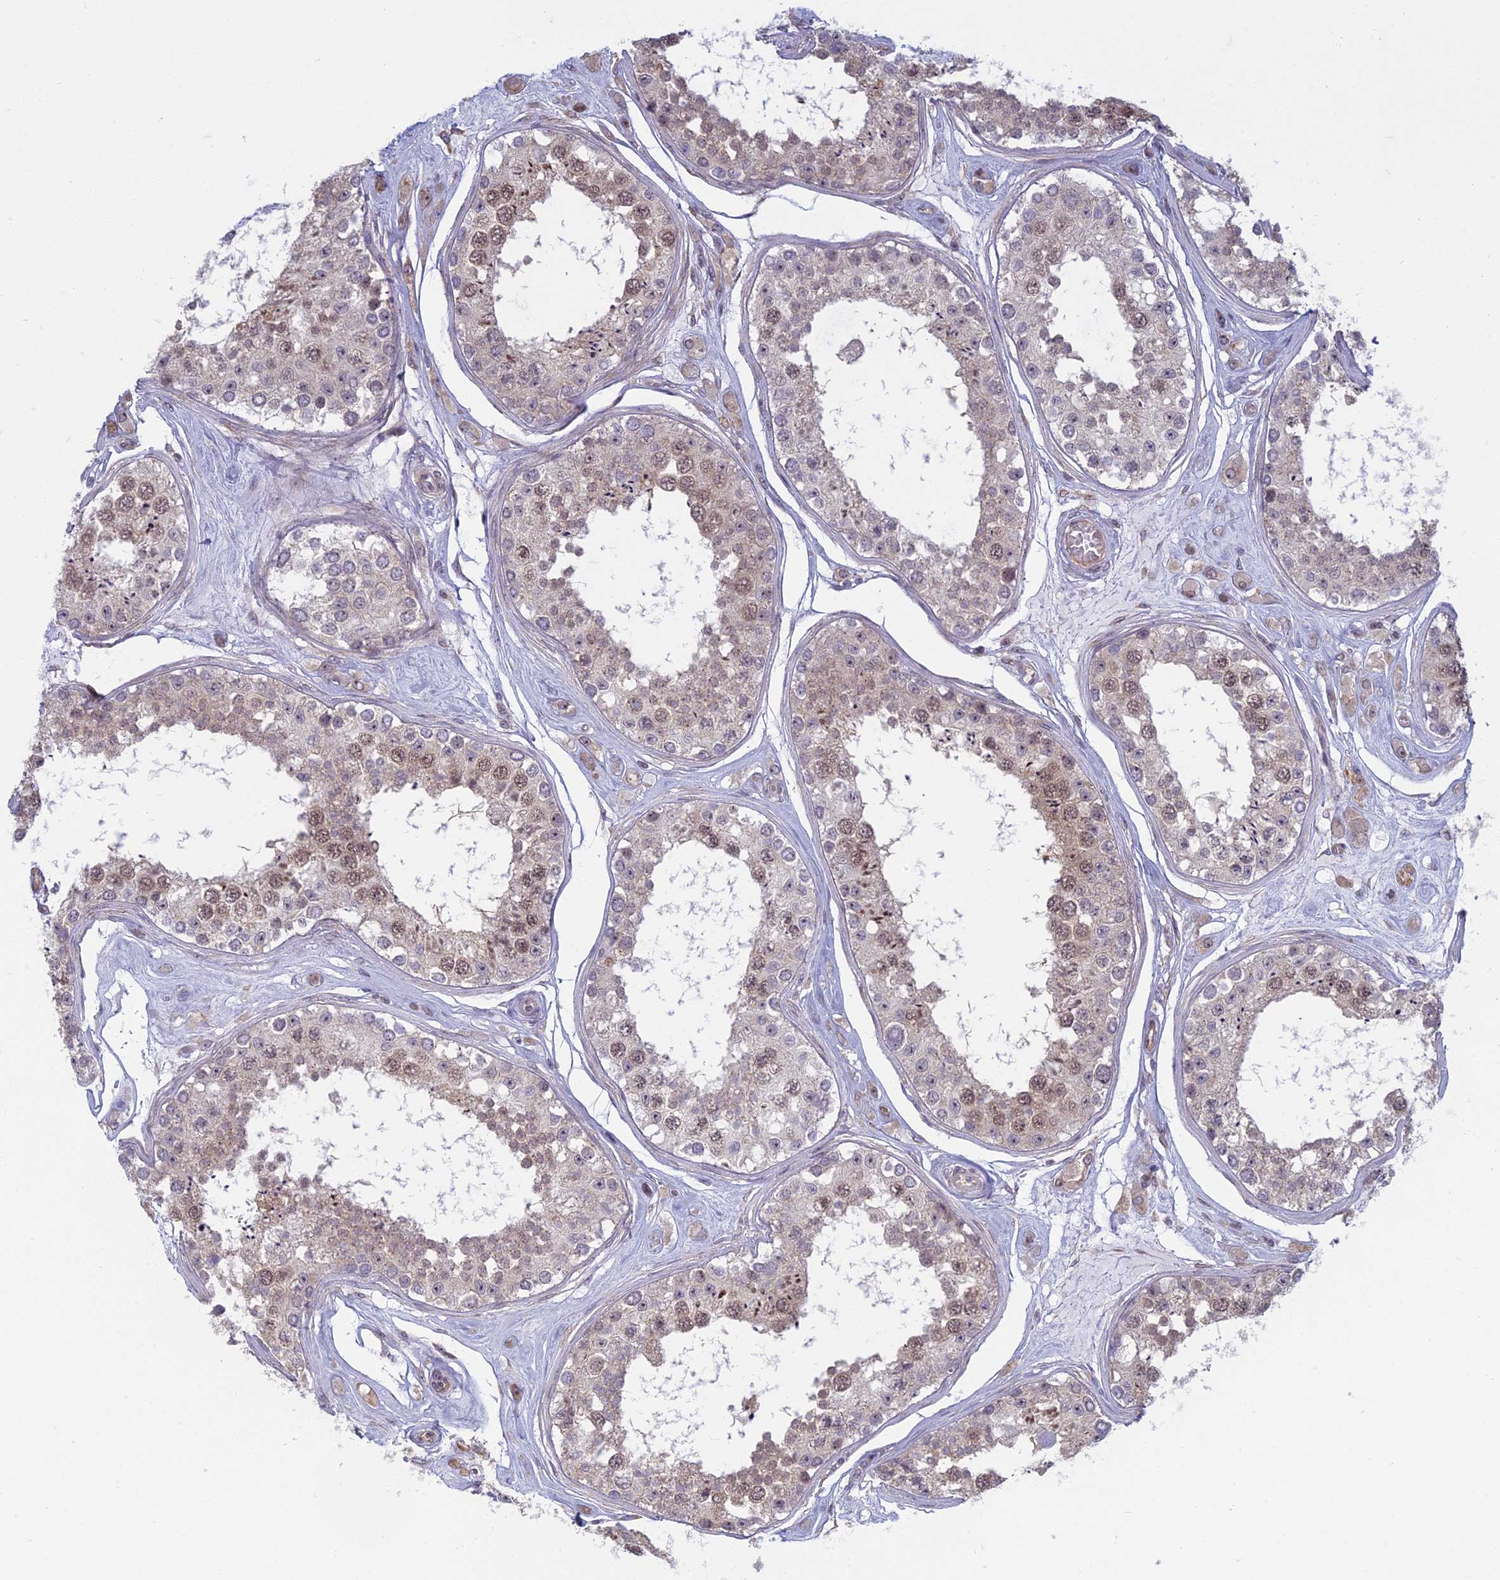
{"staining": {"intensity": "moderate", "quantity": "25%-75%", "location": "cytoplasmic/membranous,nuclear"}, "tissue": "testis", "cell_type": "Cells in seminiferous ducts", "image_type": "normal", "snomed": [{"axis": "morphology", "description": "Normal tissue, NOS"}, {"axis": "topography", "description": "Testis"}], "caption": "IHC histopathology image of normal testis: testis stained using immunohistochemistry (IHC) reveals medium levels of moderate protein expression localized specifically in the cytoplasmic/membranous,nuclear of cells in seminiferous ducts, appearing as a cytoplasmic/membranous,nuclear brown color.", "gene": "RPS19BP1", "patient": {"sex": "male", "age": 25}}